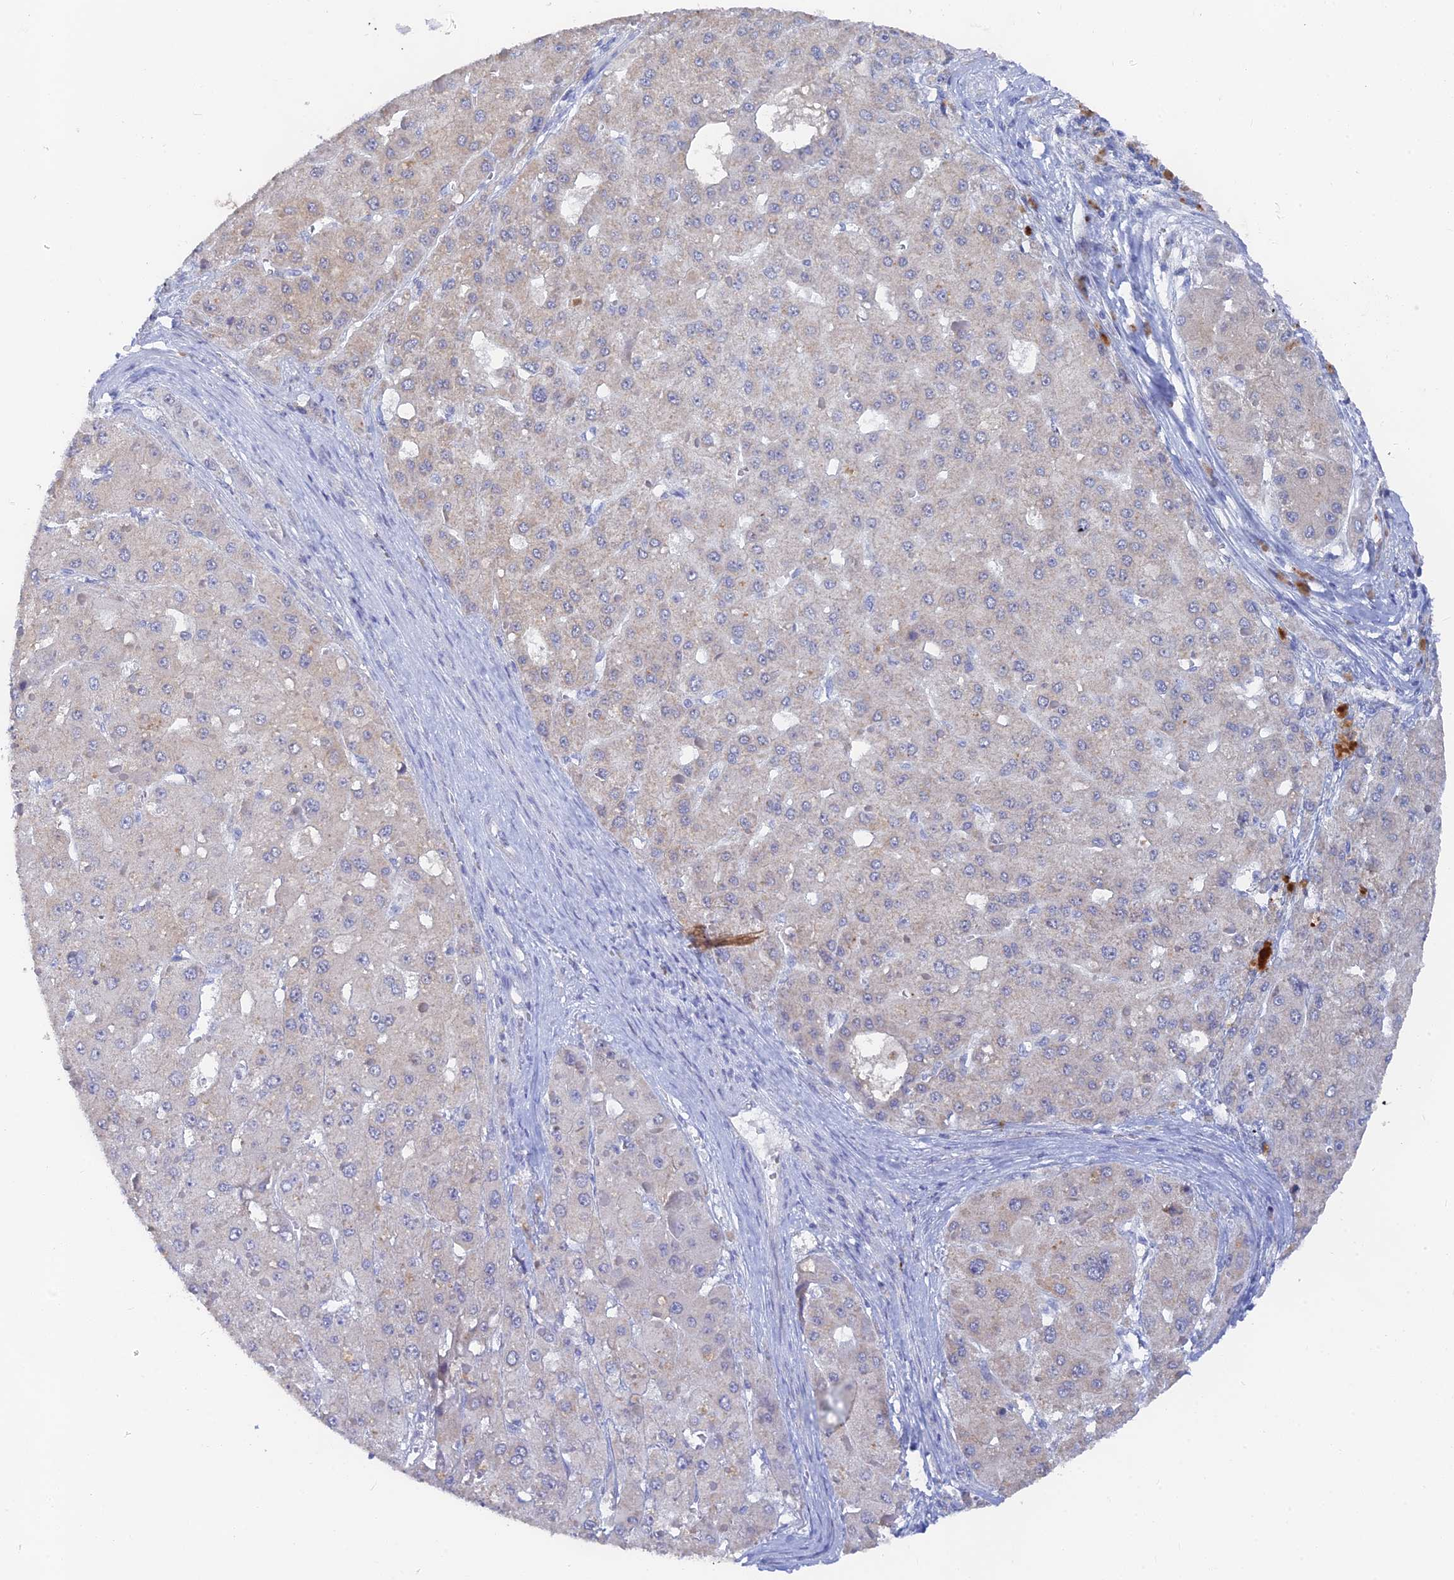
{"staining": {"intensity": "negative", "quantity": "none", "location": "none"}, "tissue": "liver cancer", "cell_type": "Tumor cells", "image_type": "cancer", "snomed": [{"axis": "morphology", "description": "Carcinoma, Hepatocellular, NOS"}, {"axis": "topography", "description": "Liver"}], "caption": "Protein analysis of liver cancer (hepatocellular carcinoma) reveals no significant staining in tumor cells.", "gene": "LRIF1", "patient": {"sex": "female", "age": 73}}